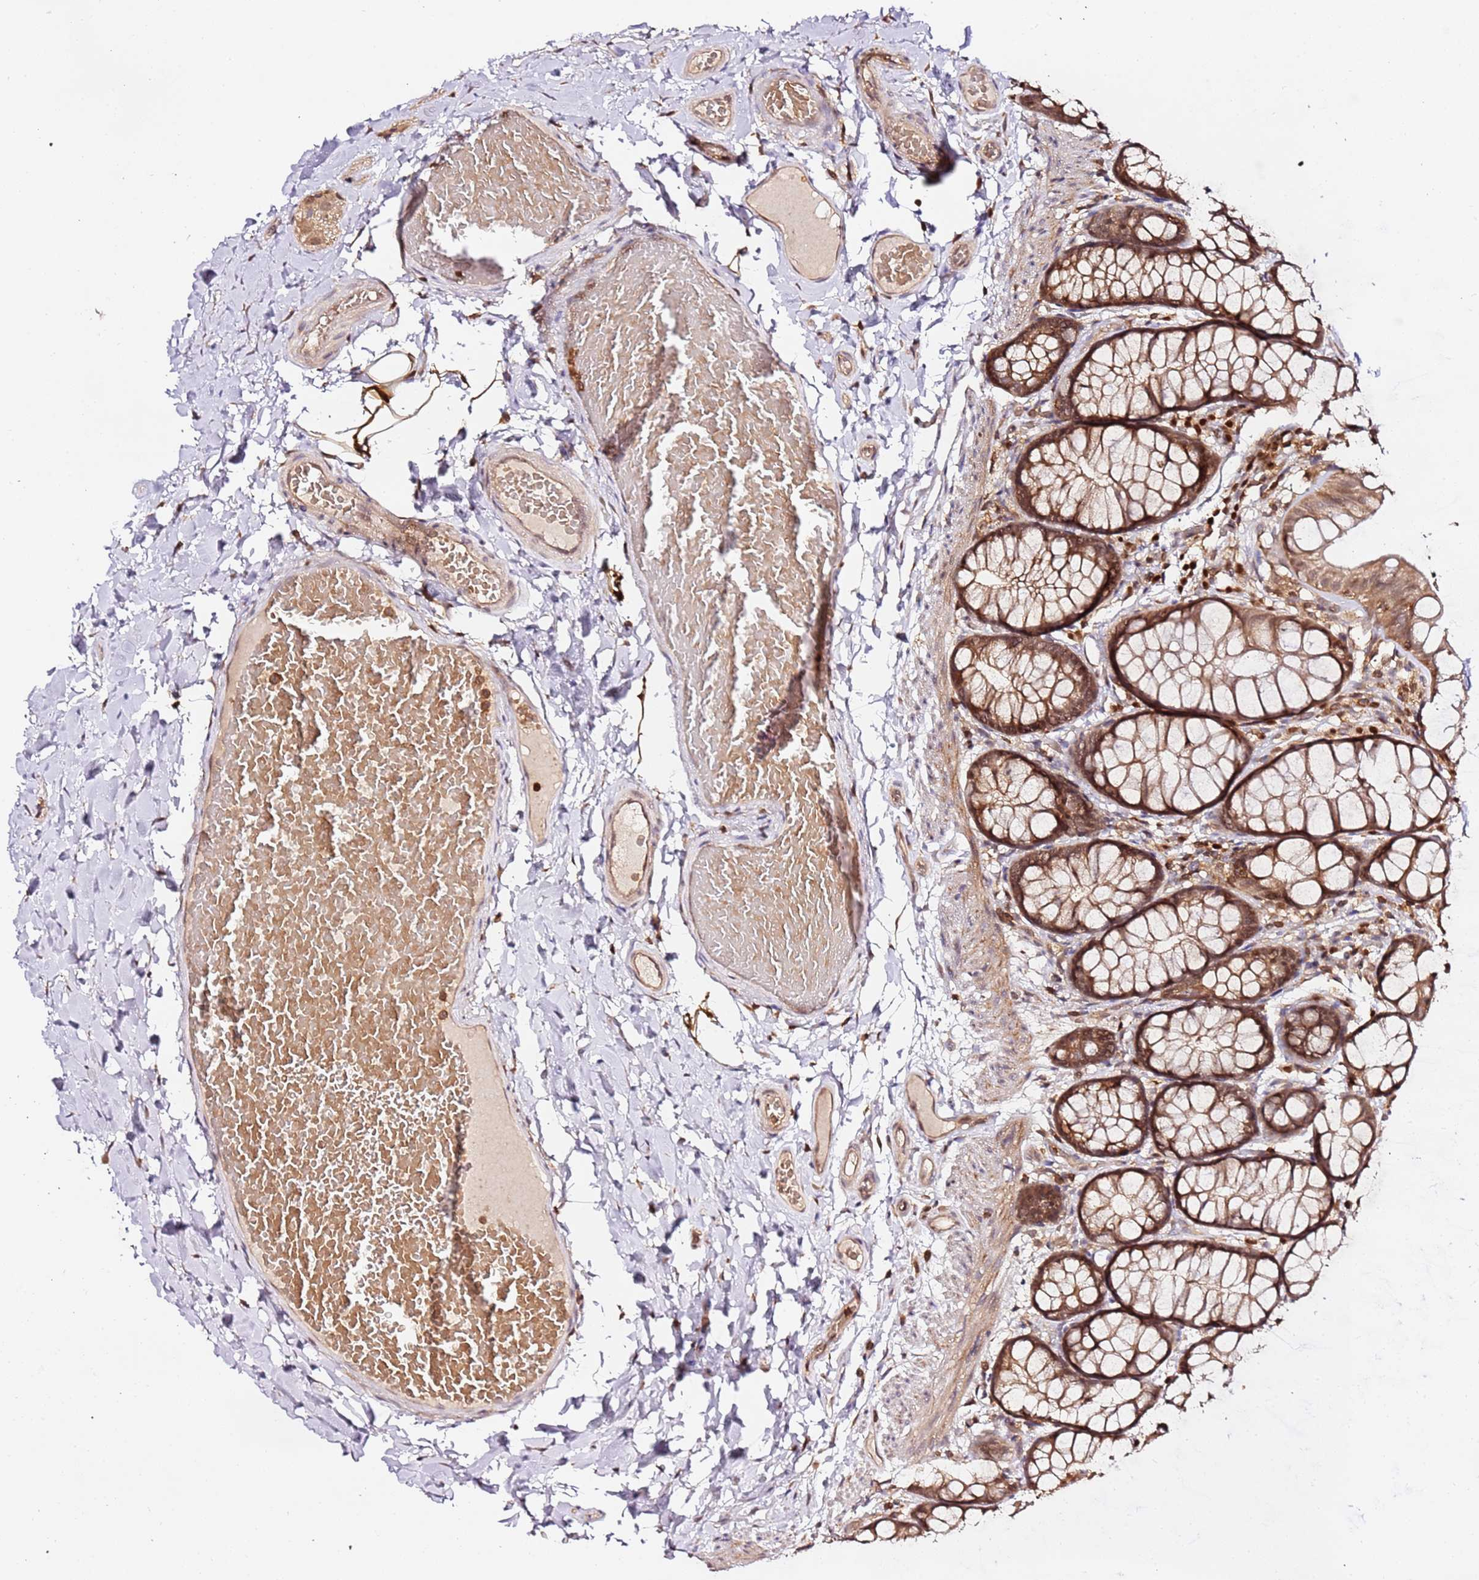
{"staining": {"intensity": "moderate", "quantity": ">75%", "location": "cytoplasmic/membranous"}, "tissue": "colon", "cell_type": "Endothelial cells", "image_type": "normal", "snomed": [{"axis": "morphology", "description": "Normal tissue, NOS"}, {"axis": "topography", "description": "Colon"}], "caption": "DAB immunohistochemical staining of normal colon reveals moderate cytoplasmic/membranous protein expression in about >75% of endothelial cells.", "gene": "OR5V1", "patient": {"sex": "male", "age": 47}}